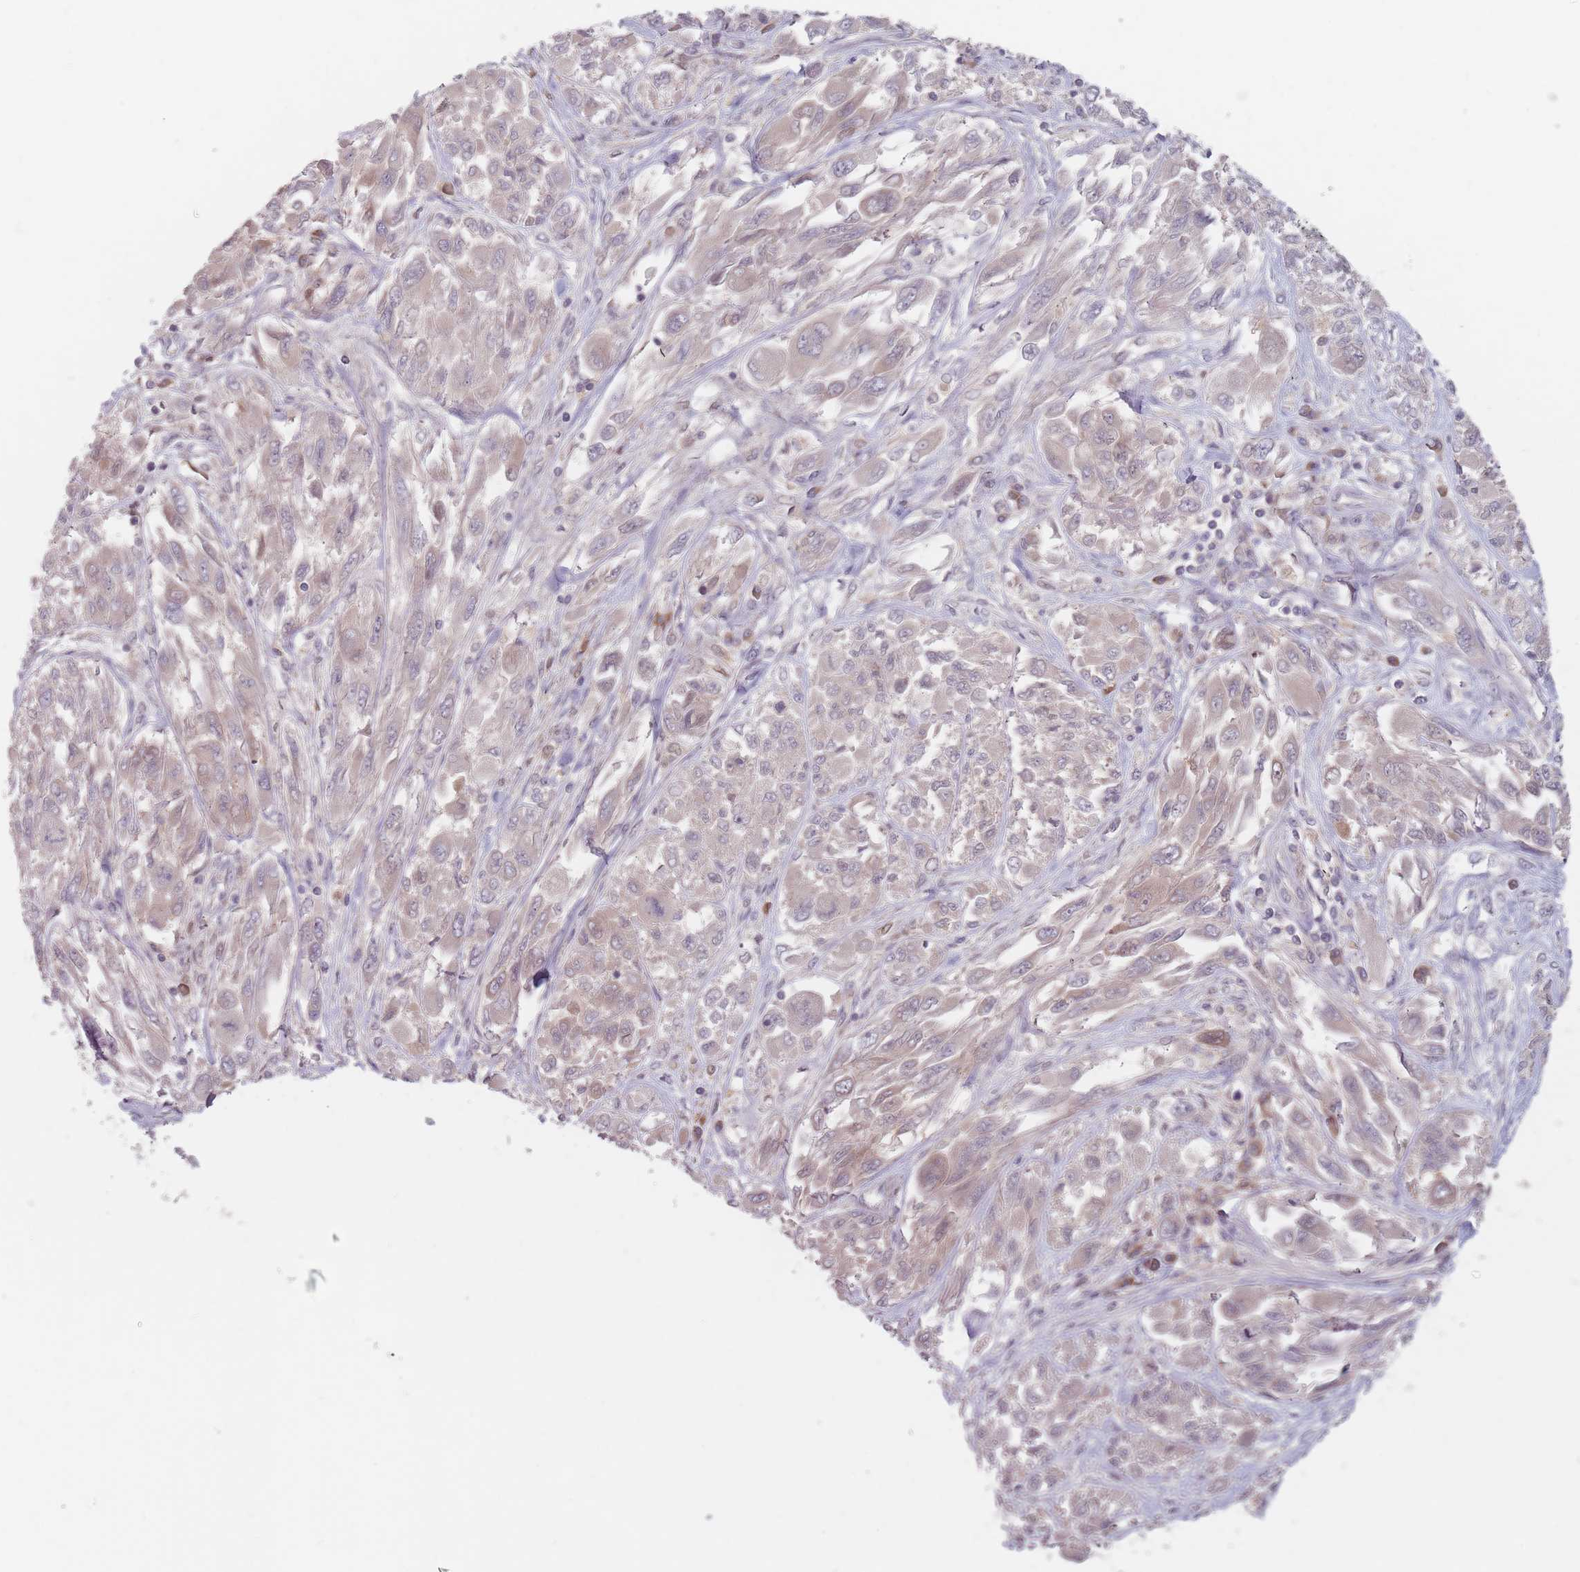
{"staining": {"intensity": "negative", "quantity": "none", "location": "none"}, "tissue": "melanoma", "cell_type": "Tumor cells", "image_type": "cancer", "snomed": [{"axis": "morphology", "description": "Malignant melanoma, NOS"}, {"axis": "topography", "description": "Skin"}], "caption": "Immunohistochemistry of melanoma displays no positivity in tumor cells.", "gene": "NAXE", "patient": {"sex": "female", "age": 91}}